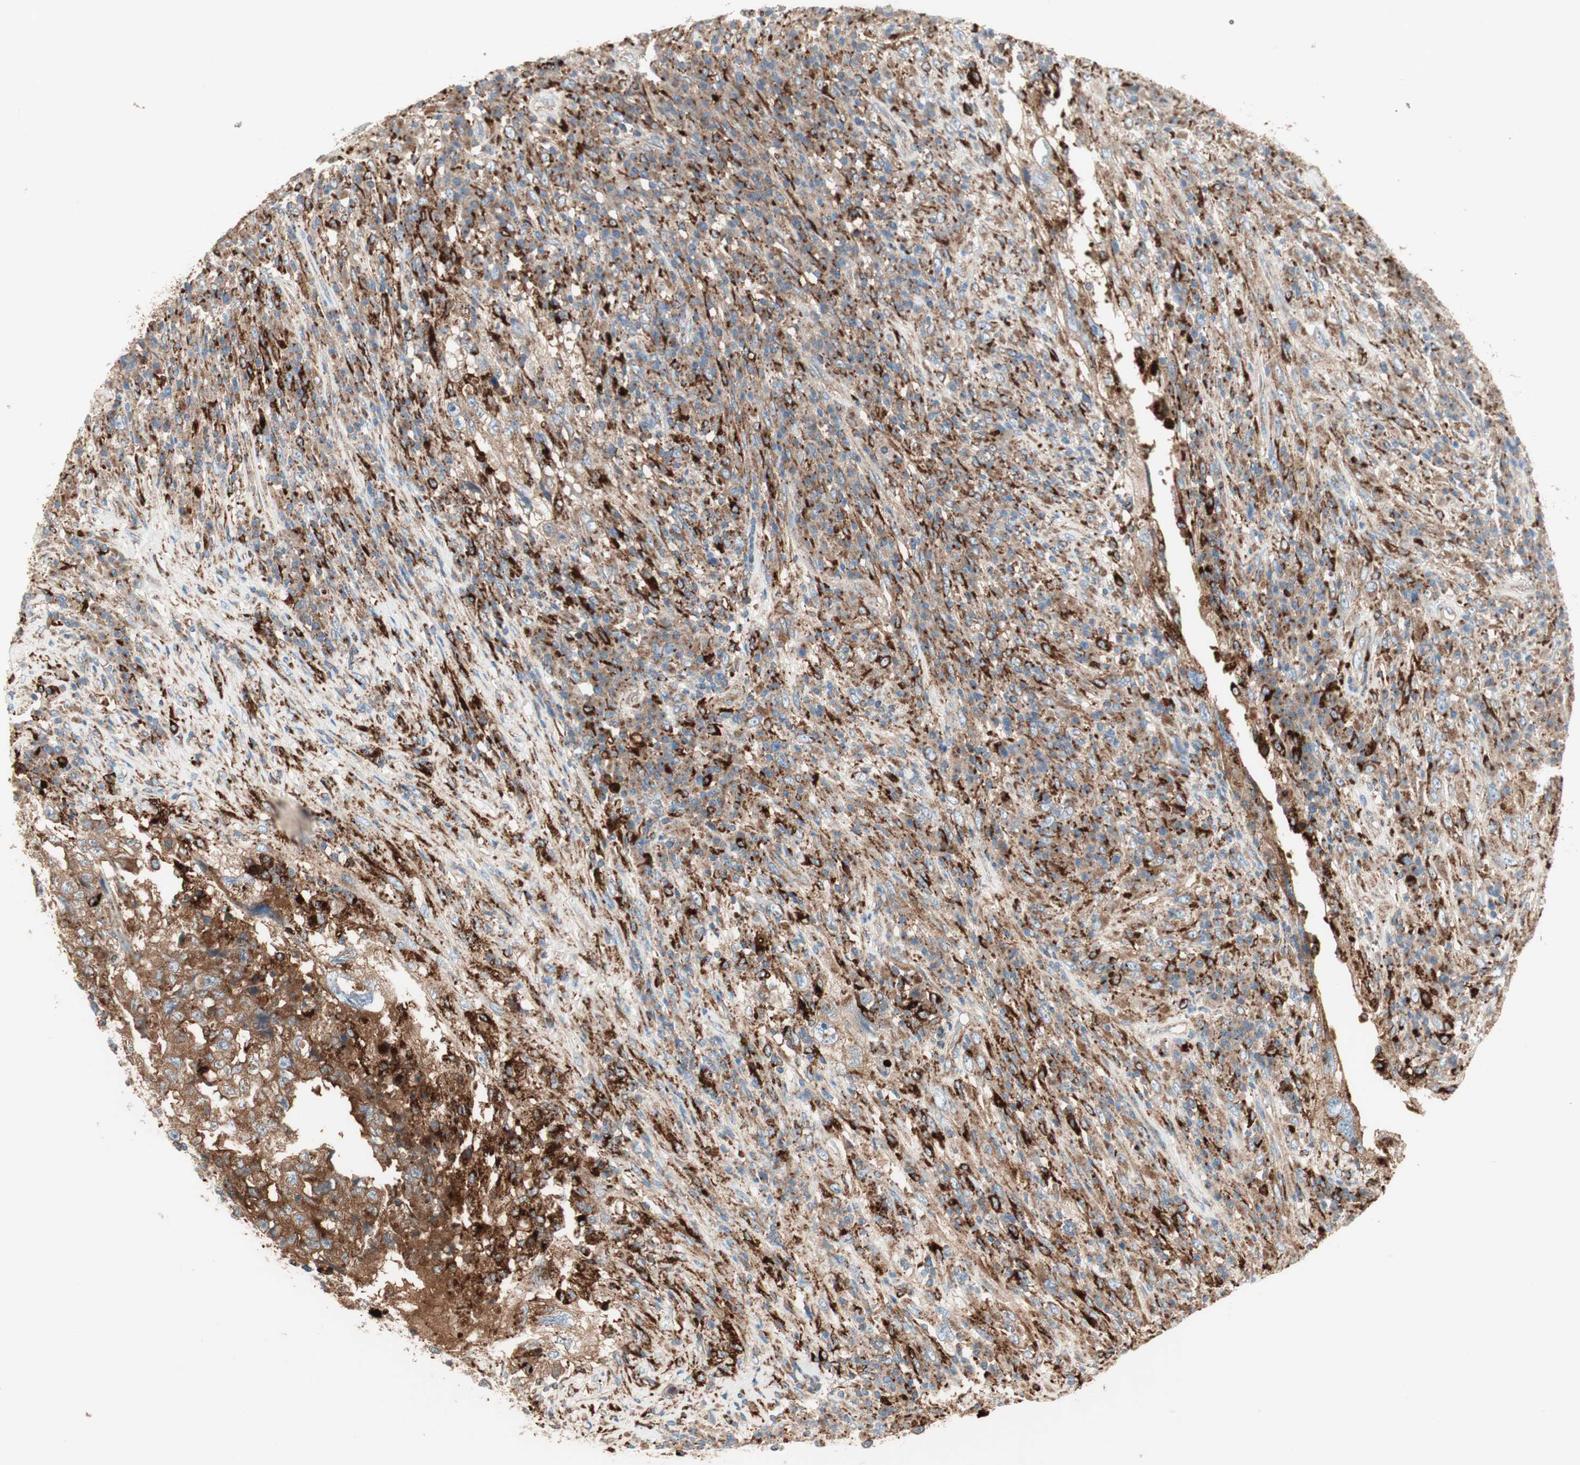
{"staining": {"intensity": "moderate", "quantity": ">75%", "location": "cytoplasmic/membranous"}, "tissue": "testis cancer", "cell_type": "Tumor cells", "image_type": "cancer", "snomed": [{"axis": "morphology", "description": "Necrosis, NOS"}, {"axis": "morphology", "description": "Carcinoma, Embryonal, NOS"}, {"axis": "topography", "description": "Testis"}], "caption": "Protein expression analysis of testis cancer (embryonal carcinoma) displays moderate cytoplasmic/membranous positivity in about >75% of tumor cells.", "gene": "ATP6V1G1", "patient": {"sex": "male", "age": 19}}